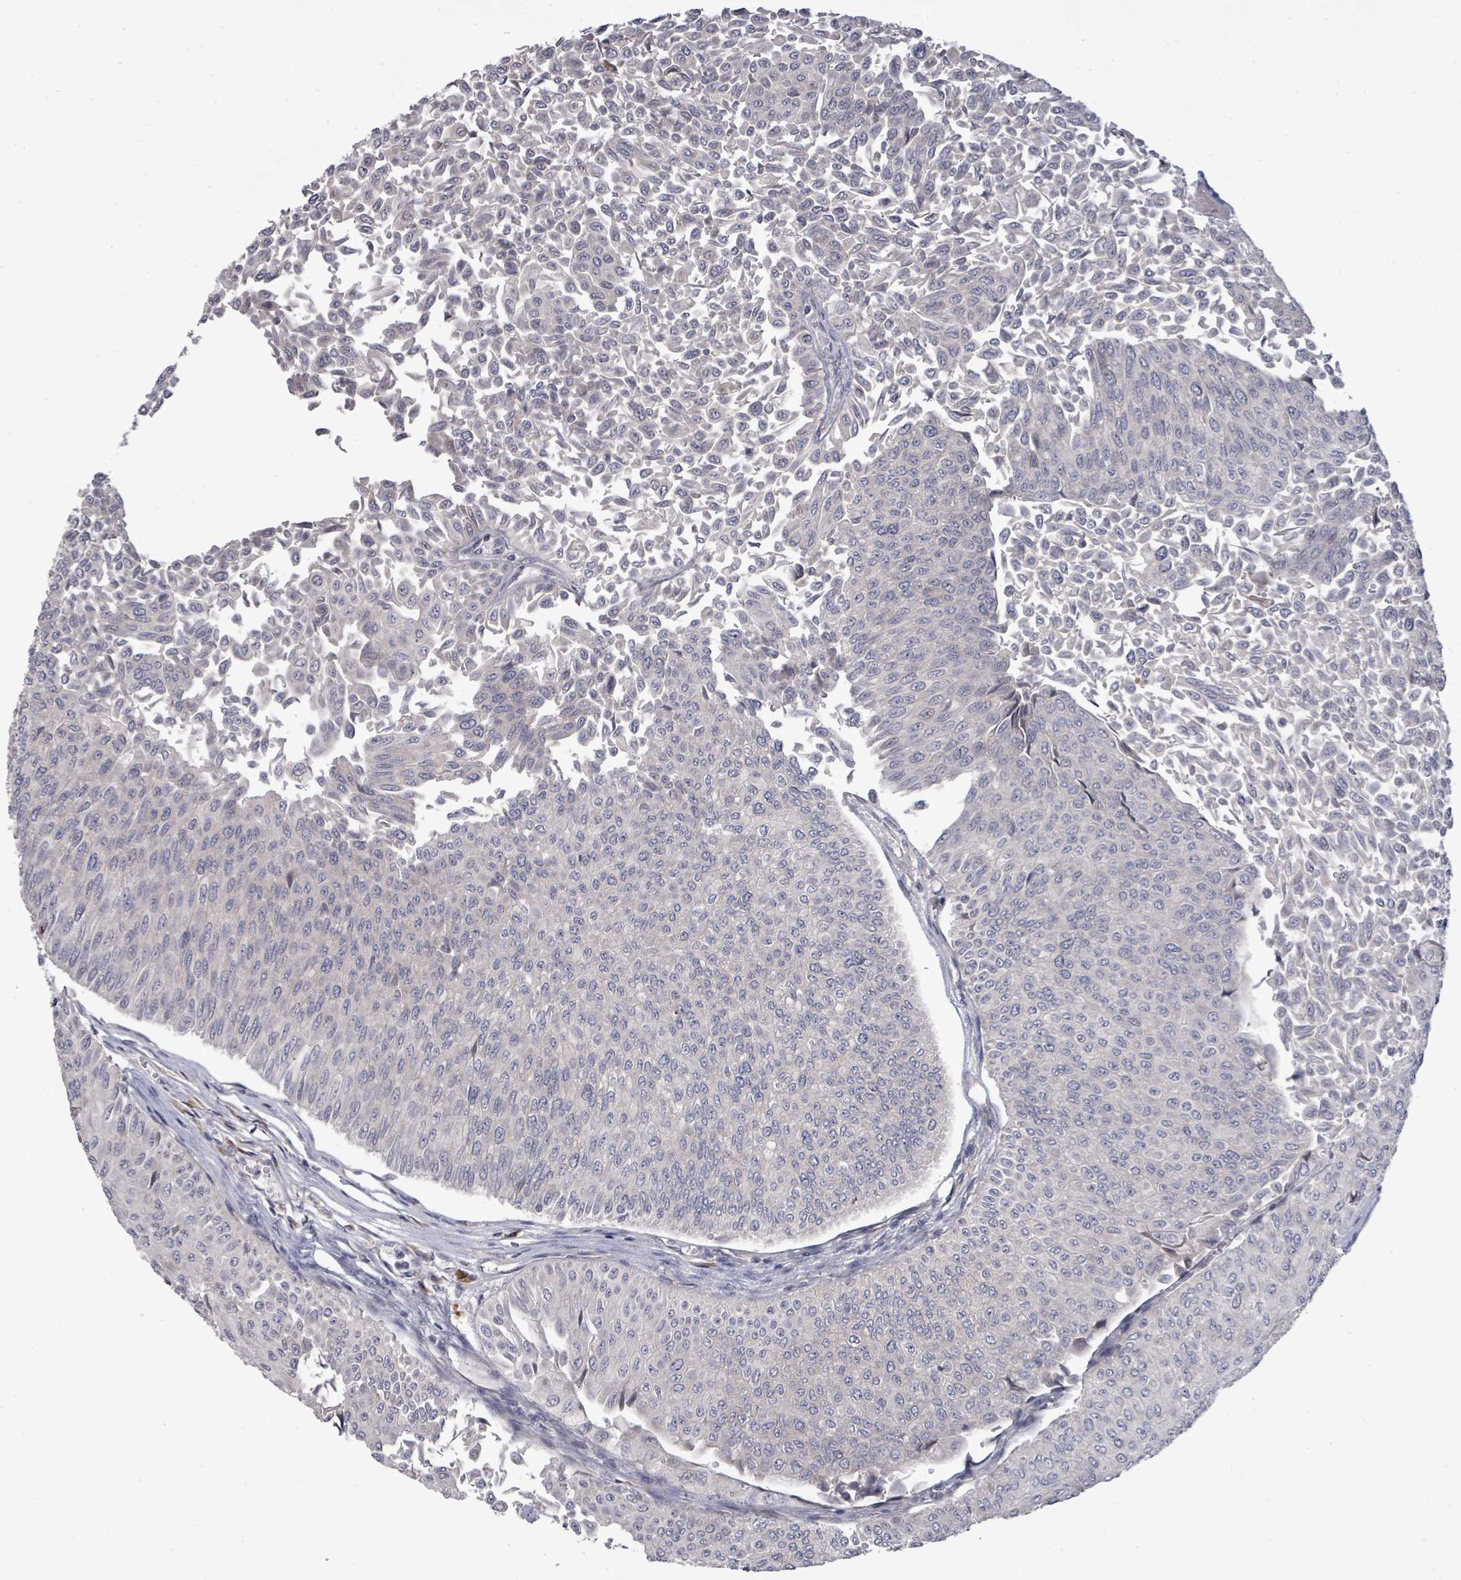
{"staining": {"intensity": "negative", "quantity": "none", "location": "none"}, "tissue": "urothelial cancer", "cell_type": "Tumor cells", "image_type": "cancer", "snomed": [{"axis": "morphology", "description": "Urothelial carcinoma, NOS"}, {"axis": "topography", "description": "Urinary bladder"}], "caption": "This is an IHC image of human transitional cell carcinoma. There is no staining in tumor cells.", "gene": "POMGNT2", "patient": {"sex": "male", "age": 59}}